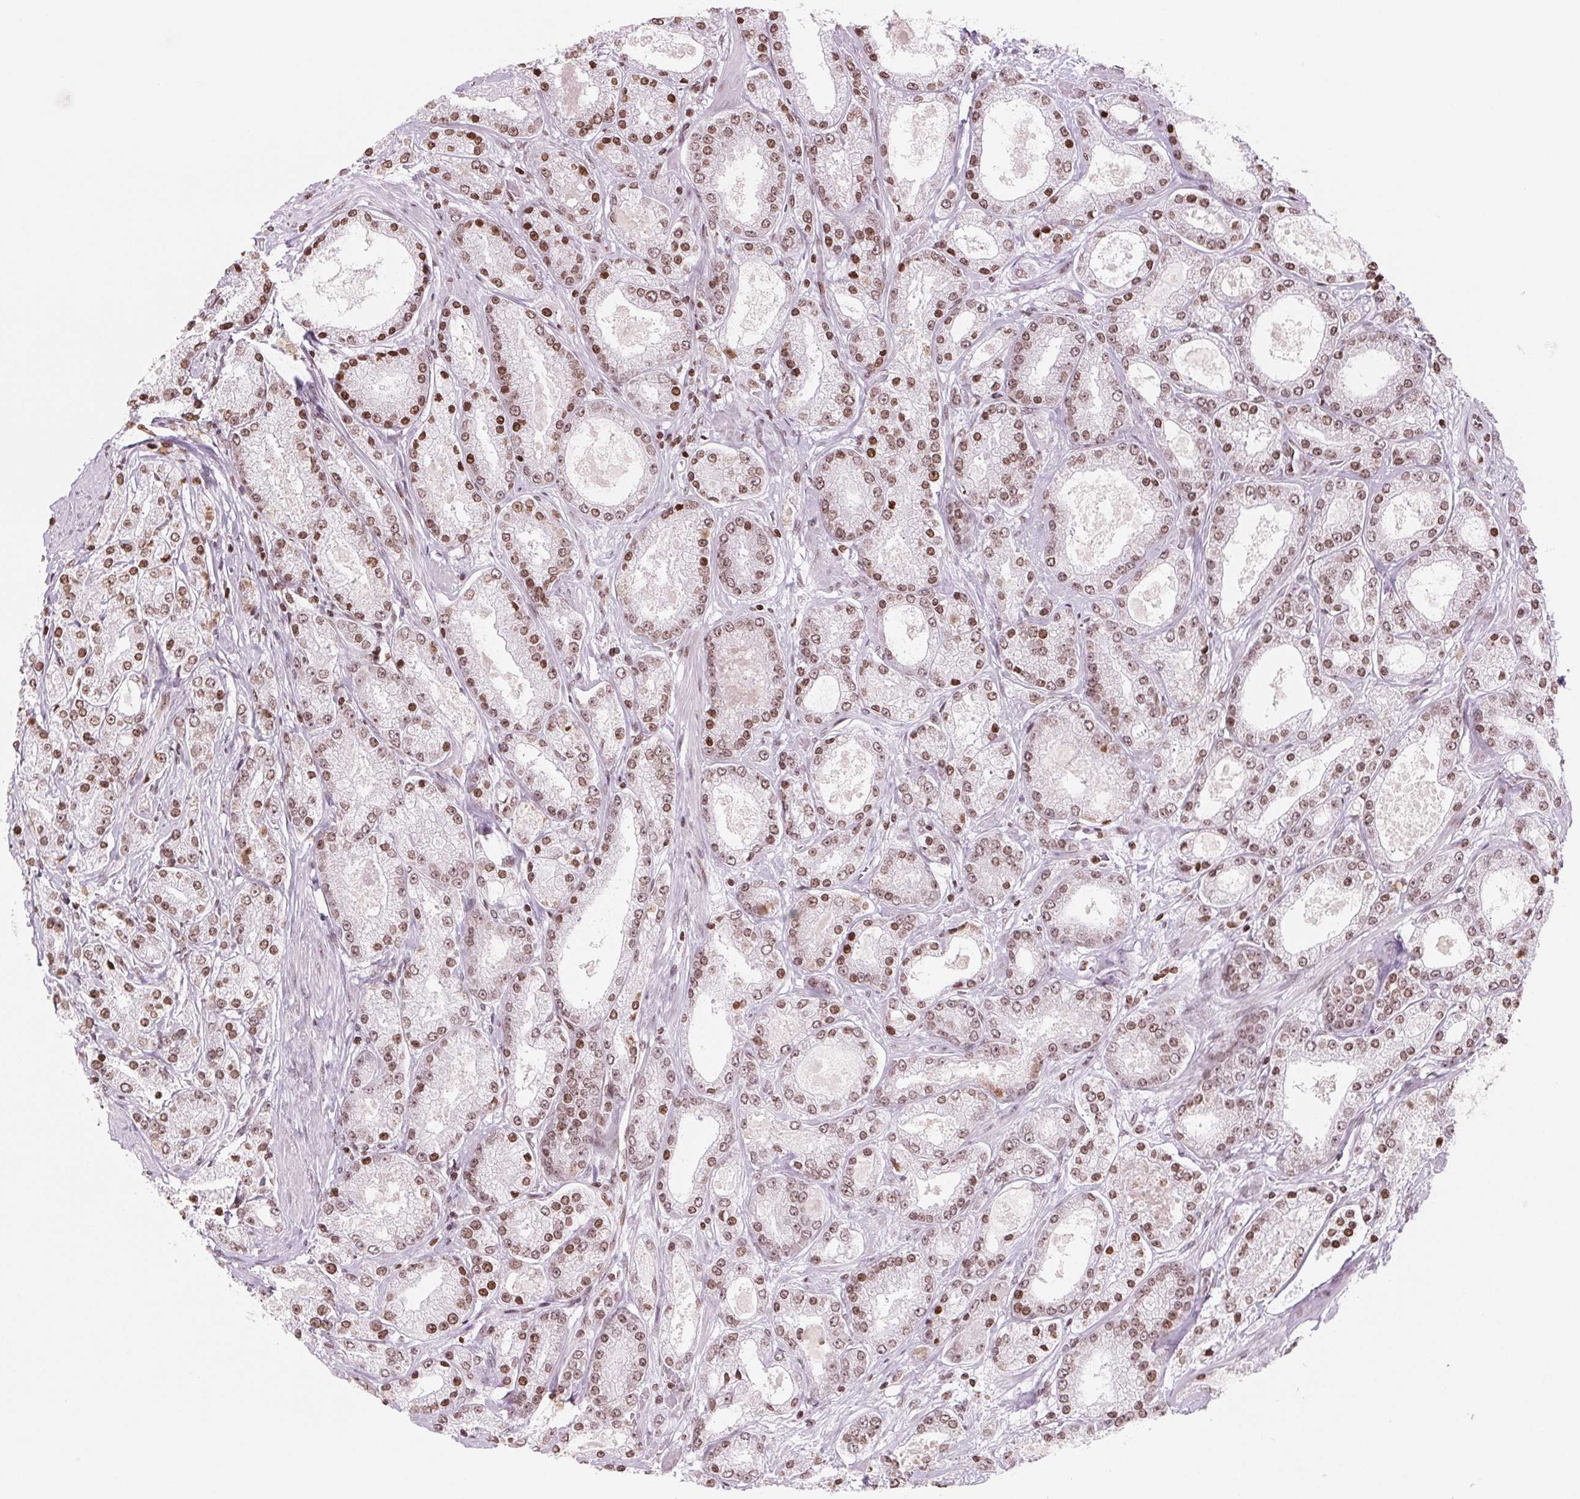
{"staining": {"intensity": "moderate", "quantity": ">75%", "location": "nuclear"}, "tissue": "prostate cancer", "cell_type": "Tumor cells", "image_type": "cancer", "snomed": [{"axis": "morphology", "description": "Adenocarcinoma, High grade"}, {"axis": "topography", "description": "Prostate"}], "caption": "The image exhibits immunohistochemical staining of high-grade adenocarcinoma (prostate). There is moderate nuclear positivity is seen in approximately >75% of tumor cells. (DAB (3,3'-diaminobenzidine) = brown stain, brightfield microscopy at high magnification).", "gene": "SMIM12", "patient": {"sex": "male", "age": 67}}